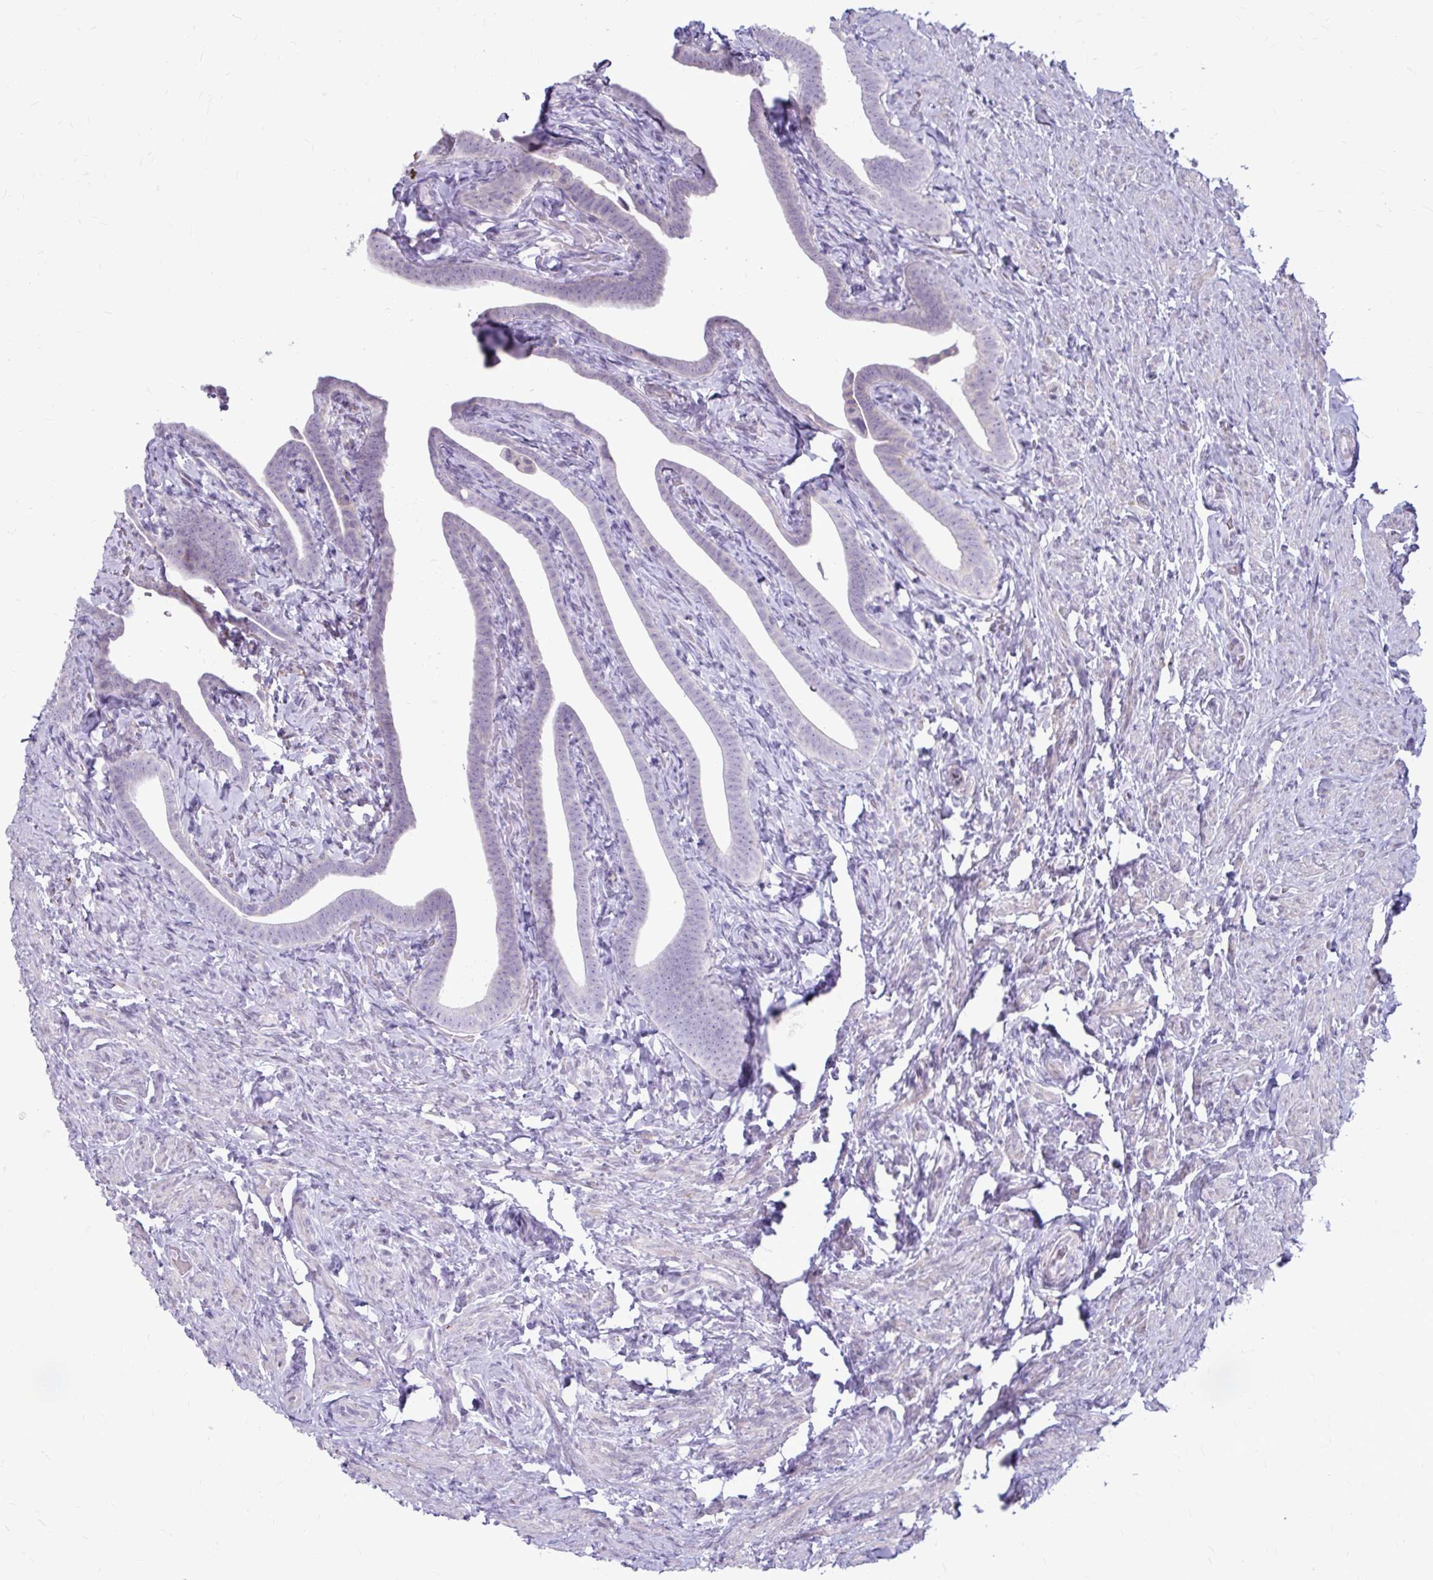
{"staining": {"intensity": "negative", "quantity": "none", "location": "none"}, "tissue": "fallopian tube", "cell_type": "Glandular cells", "image_type": "normal", "snomed": [{"axis": "morphology", "description": "Normal tissue, NOS"}, {"axis": "topography", "description": "Fallopian tube"}], "caption": "A high-resolution histopathology image shows immunohistochemistry (IHC) staining of benign fallopian tube, which exhibits no significant staining in glandular cells. Nuclei are stained in blue.", "gene": "MSMO1", "patient": {"sex": "female", "age": 69}}